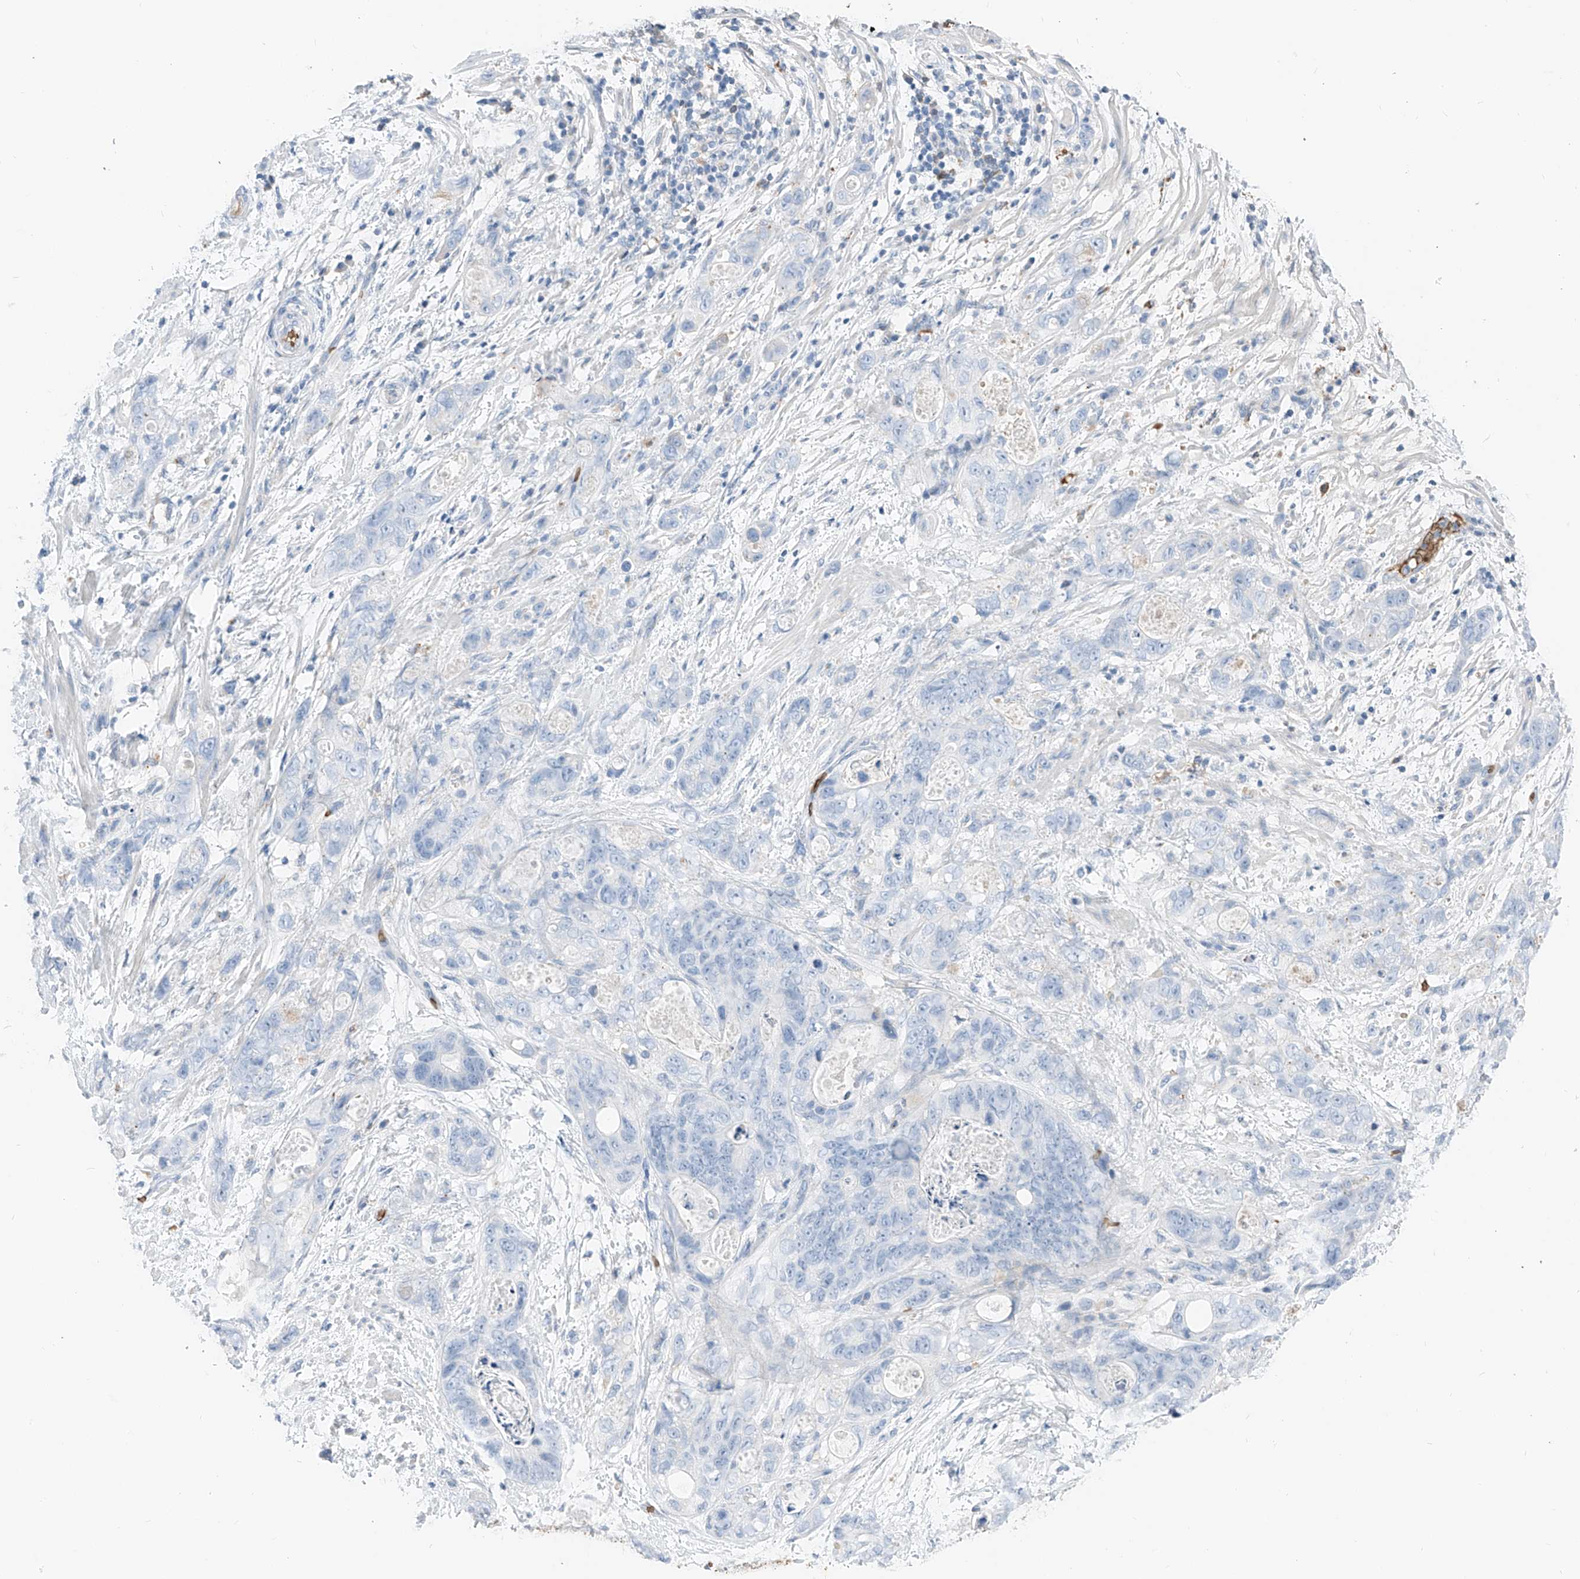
{"staining": {"intensity": "negative", "quantity": "none", "location": "none"}, "tissue": "stomach cancer", "cell_type": "Tumor cells", "image_type": "cancer", "snomed": [{"axis": "morphology", "description": "Normal tissue, NOS"}, {"axis": "morphology", "description": "Adenocarcinoma, NOS"}, {"axis": "topography", "description": "Stomach"}], "caption": "Immunohistochemical staining of stomach adenocarcinoma displays no significant expression in tumor cells.", "gene": "PRSS23", "patient": {"sex": "female", "age": 89}}